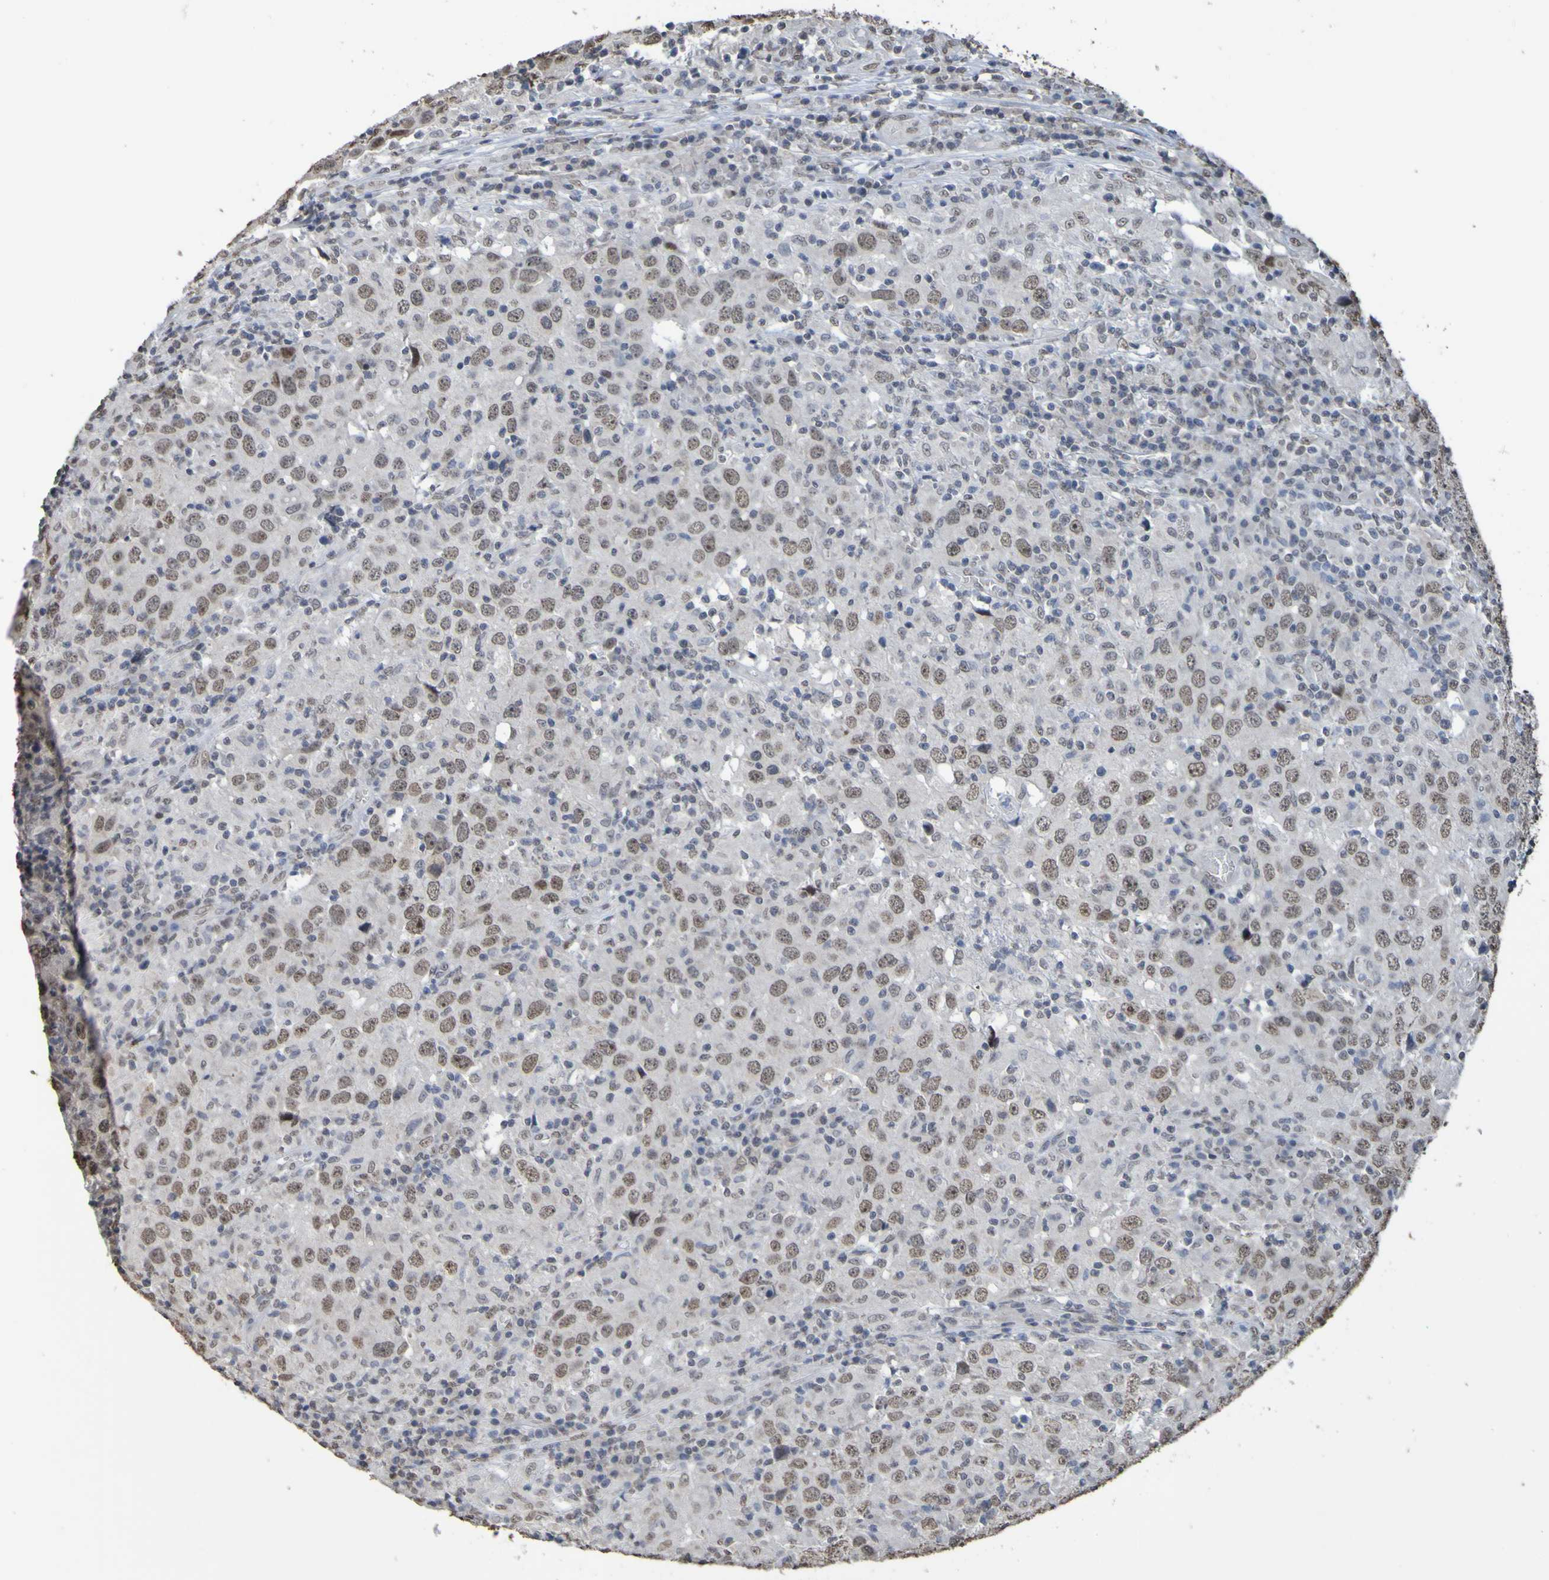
{"staining": {"intensity": "weak", "quantity": ">75%", "location": "nuclear"}, "tissue": "head and neck cancer", "cell_type": "Tumor cells", "image_type": "cancer", "snomed": [{"axis": "morphology", "description": "Adenocarcinoma, NOS"}, {"axis": "topography", "description": "Salivary gland"}, {"axis": "topography", "description": "Head-Neck"}], "caption": "Head and neck cancer stained for a protein (brown) demonstrates weak nuclear positive staining in approximately >75% of tumor cells.", "gene": "ALKBH2", "patient": {"sex": "female", "age": 65}}